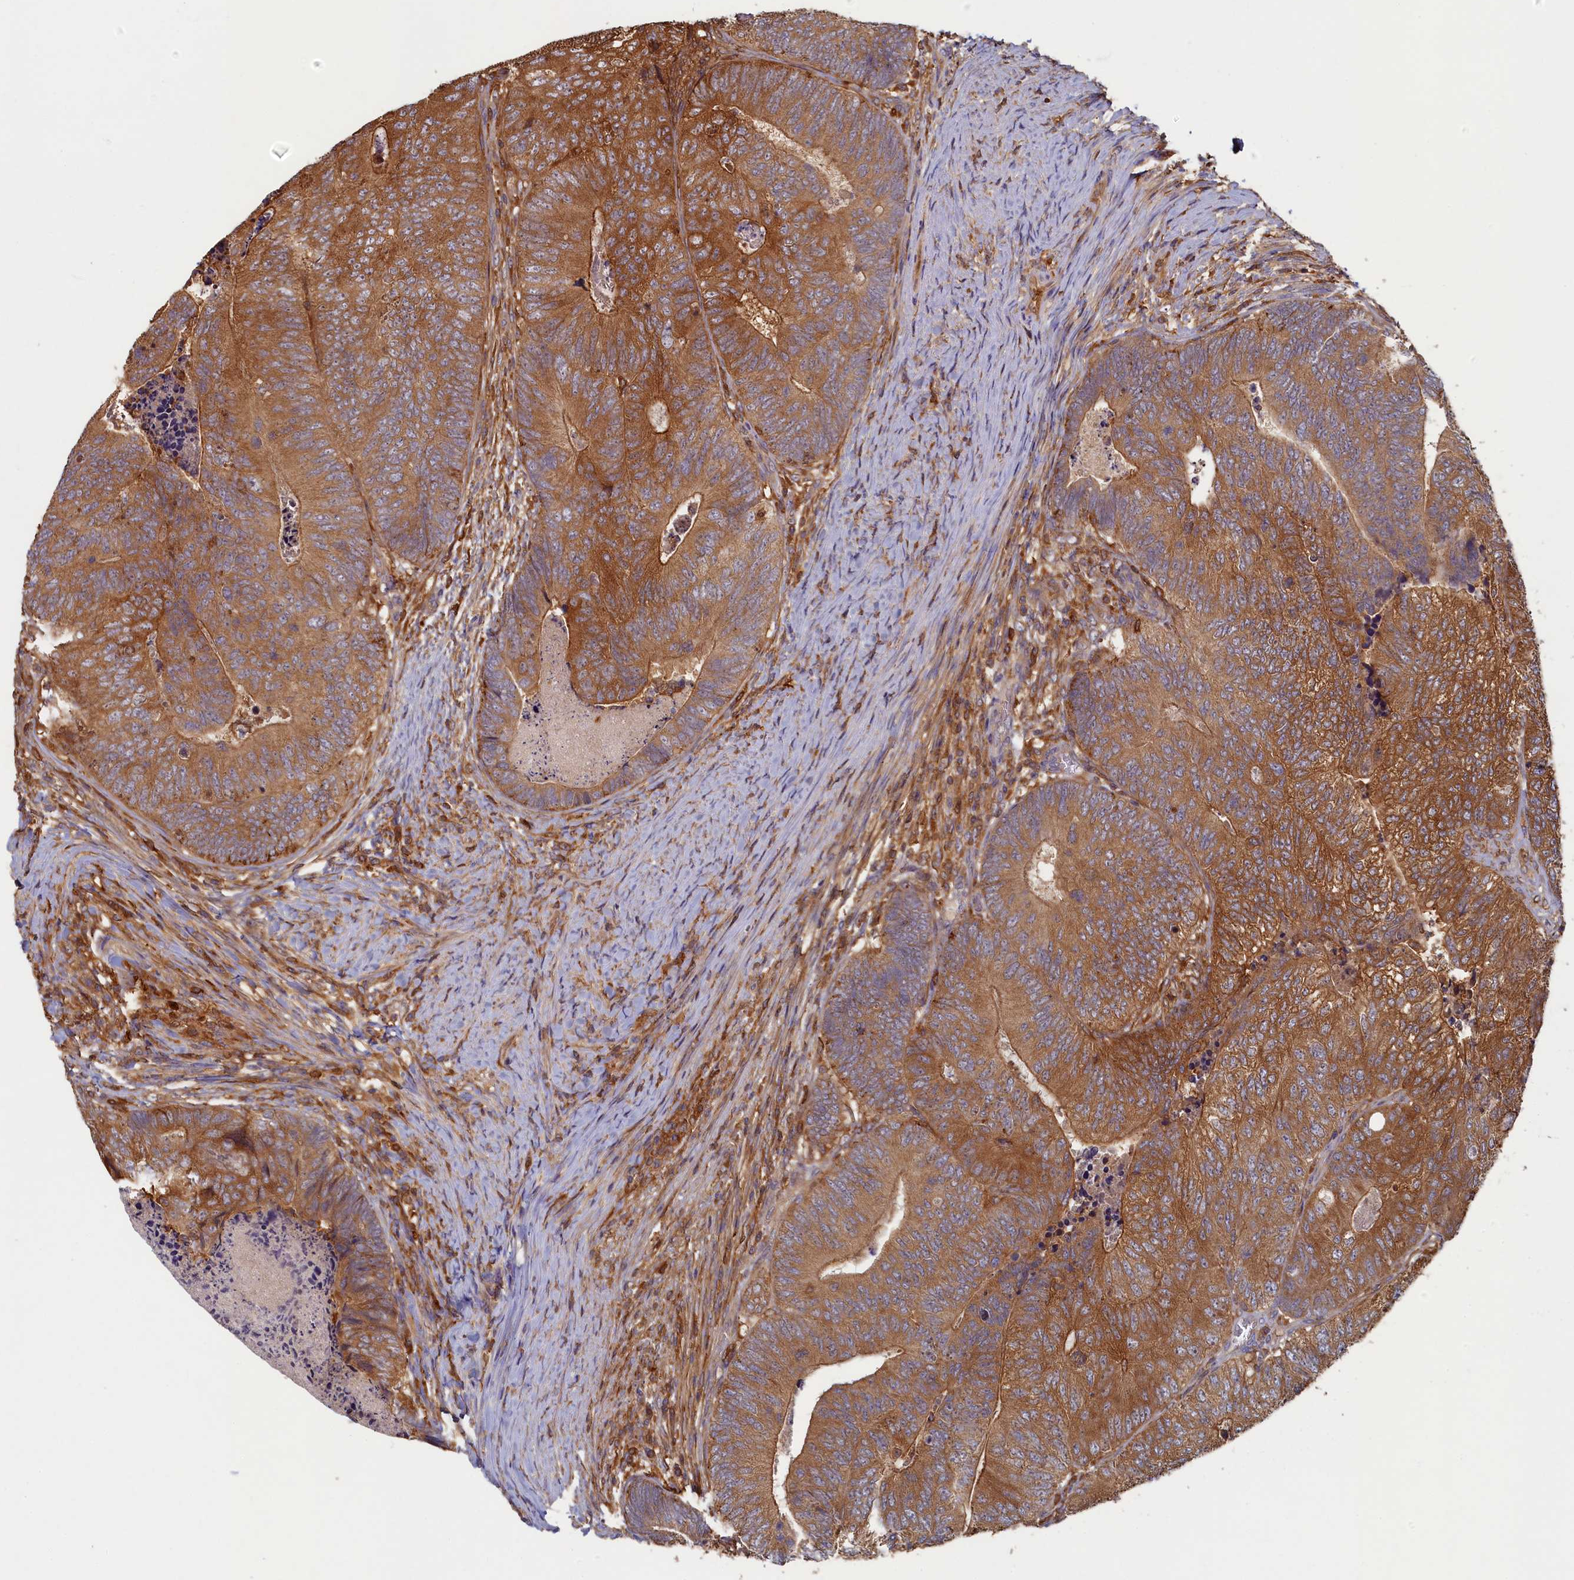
{"staining": {"intensity": "strong", "quantity": ">75%", "location": "cytoplasmic/membranous"}, "tissue": "colorectal cancer", "cell_type": "Tumor cells", "image_type": "cancer", "snomed": [{"axis": "morphology", "description": "Adenocarcinoma, NOS"}, {"axis": "topography", "description": "Colon"}], "caption": "Immunohistochemistry (IHC) of colorectal cancer demonstrates high levels of strong cytoplasmic/membranous positivity in approximately >75% of tumor cells. (DAB (3,3'-diaminobenzidine) IHC with brightfield microscopy, high magnification).", "gene": "TIMM8B", "patient": {"sex": "female", "age": 67}}